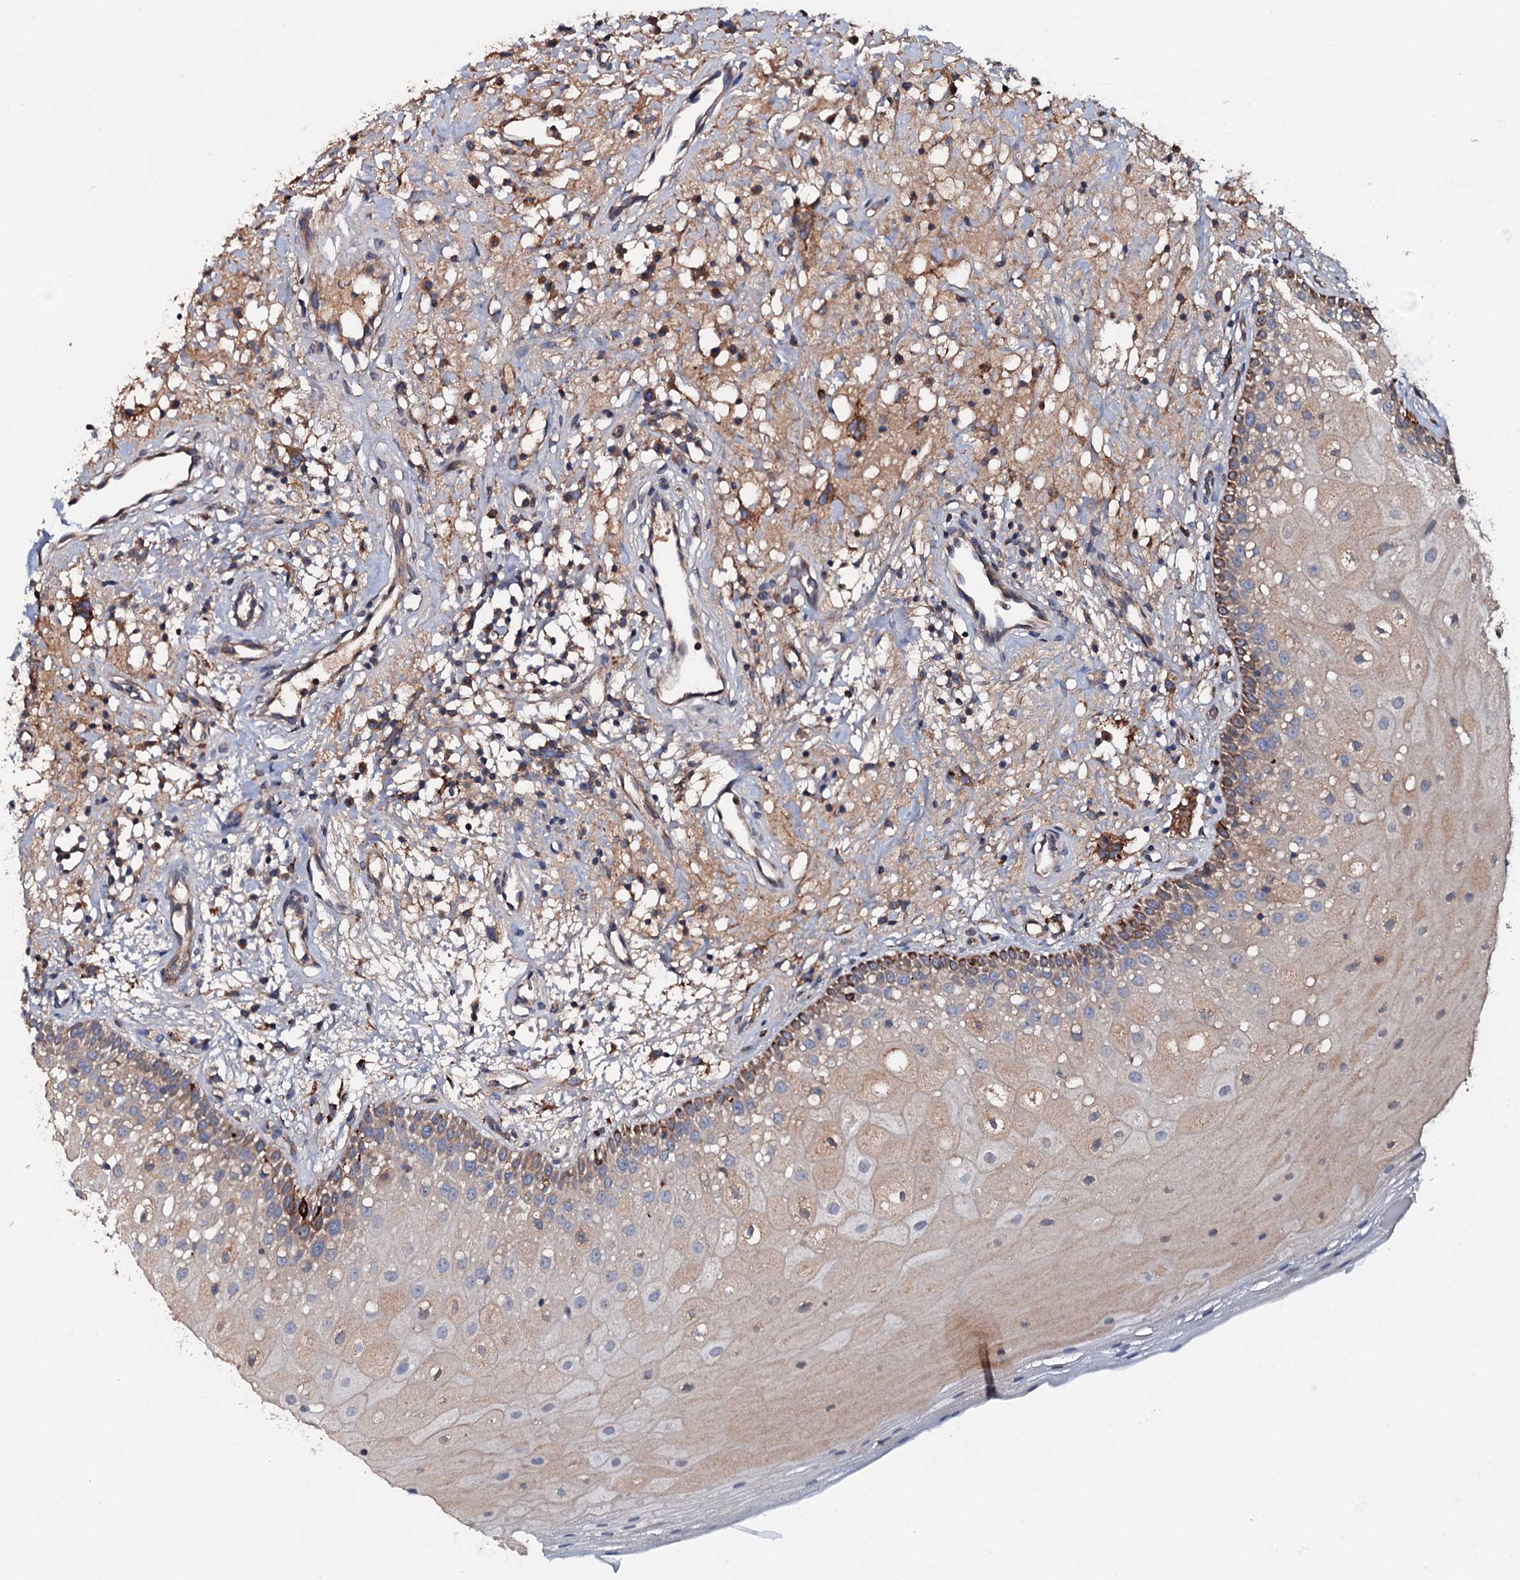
{"staining": {"intensity": "moderate", "quantity": "25%-75%", "location": "cytoplasmic/membranous"}, "tissue": "oral mucosa", "cell_type": "Squamous epithelial cells", "image_type": "normal", "snomed": [{"axis": "morphology", "description": "Normal tissue, NOS"}, {"axis": "topography", "description": "Oral tissue"}], "caption": "DAB immunohistochemical staining of benign oral mucosa shows moderate cytoplasmic/membranous protein expression in about 25%-75% of squamous epithelial cells. Using DAB (brown) and hematoxylin (blue) stains, captured at high magnification using brightfield microscopy.", "gene": "NEK1", "patient": {"sex": "male", "age": 74}}